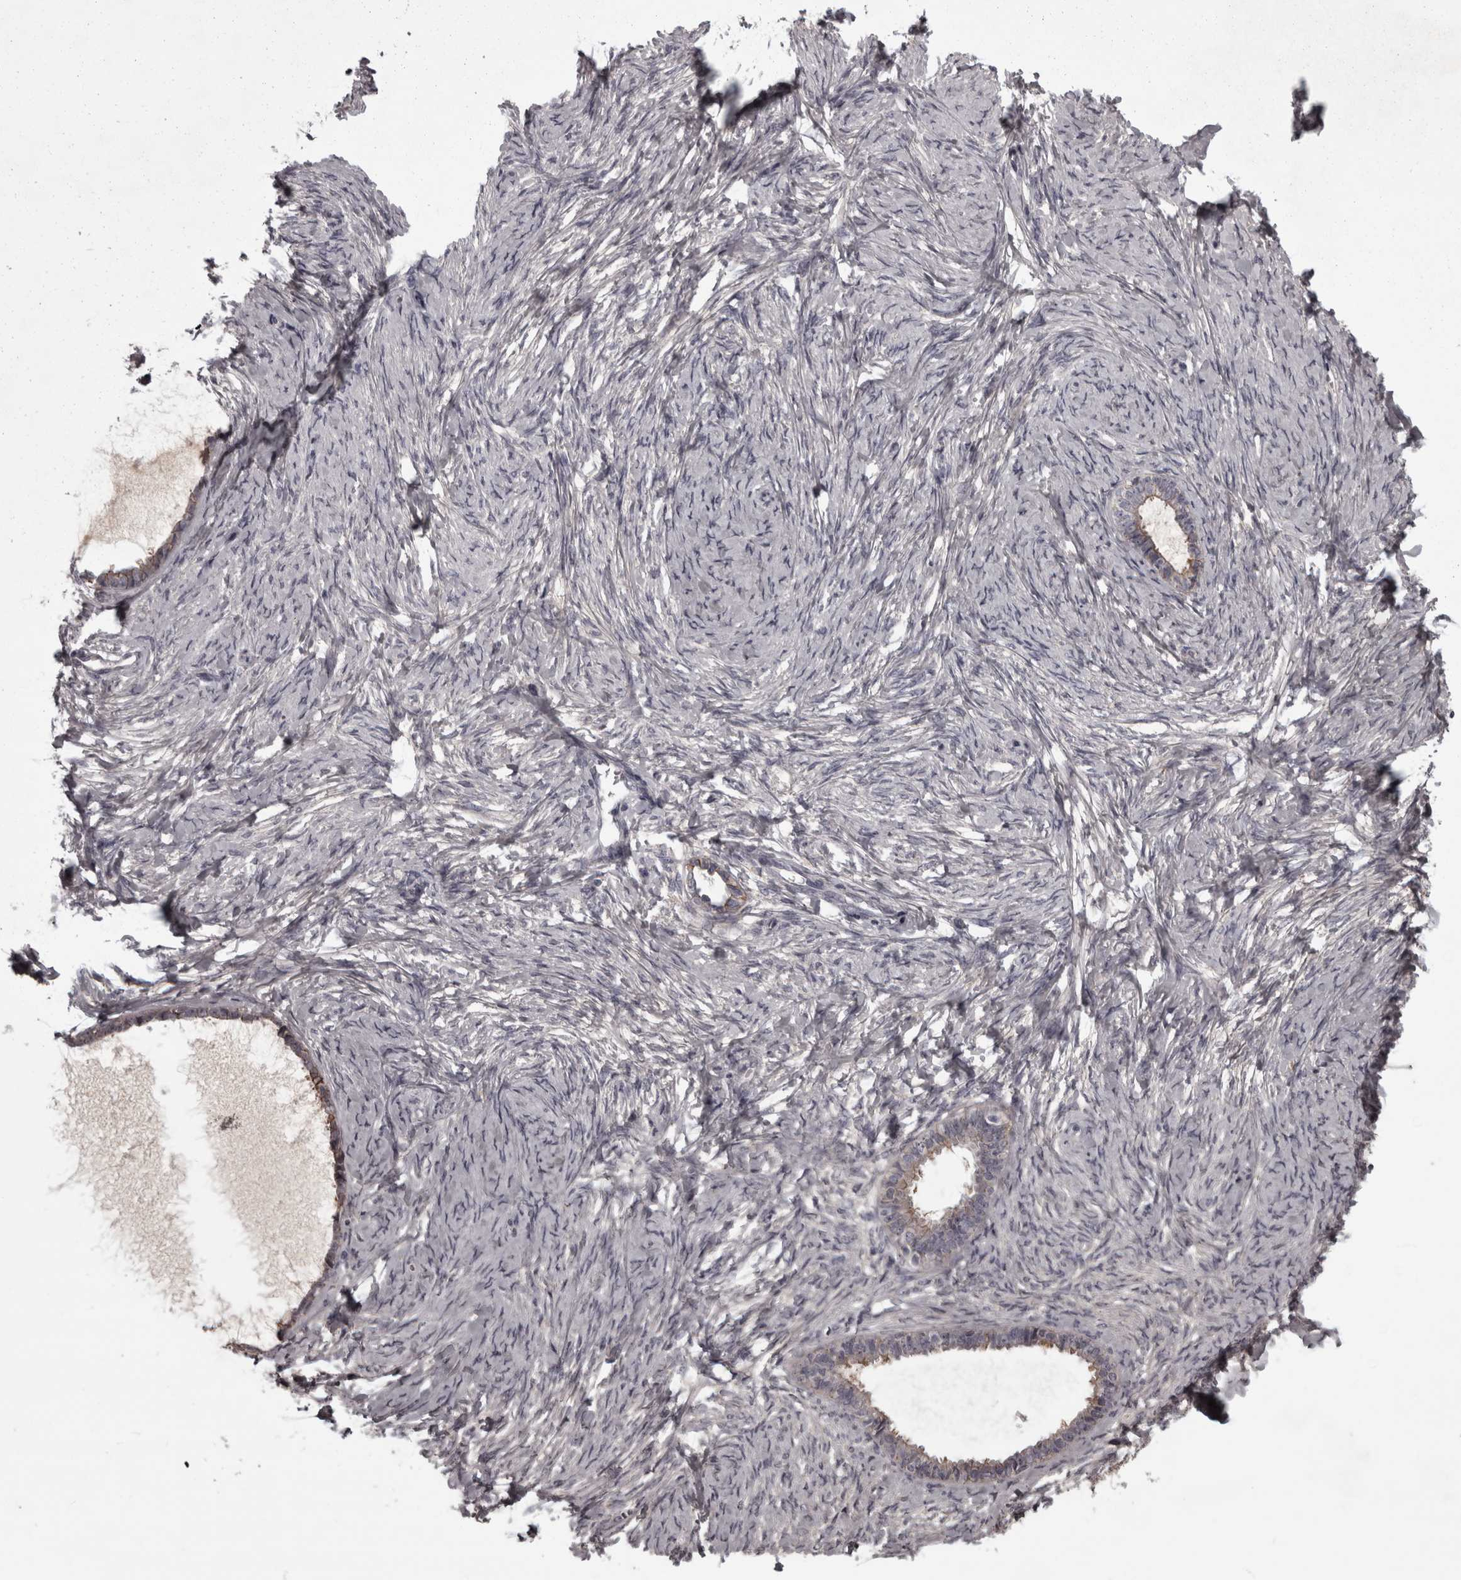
{"staining": {"intensity": "weak", "quantity": "25%-75%", "location": "cytoplasmic/membranous"}, "tissue": "ovarian cancer", "cell_type": "Tumor cells", "image_type": "cancer", "snomed": [{"axis": "morphology", "description": "Cystadenocarcinoma, serous, NOS"}, {"axis": "topography", "description": "Ovary"}], "caption": "Tumor cells reveal weak cytoplasmic/membranous staining in approximately 25%-75% of cells in ovarian cancer.", "gene": "PCDH17", "patient": {"sex": "female", "age": 79}}